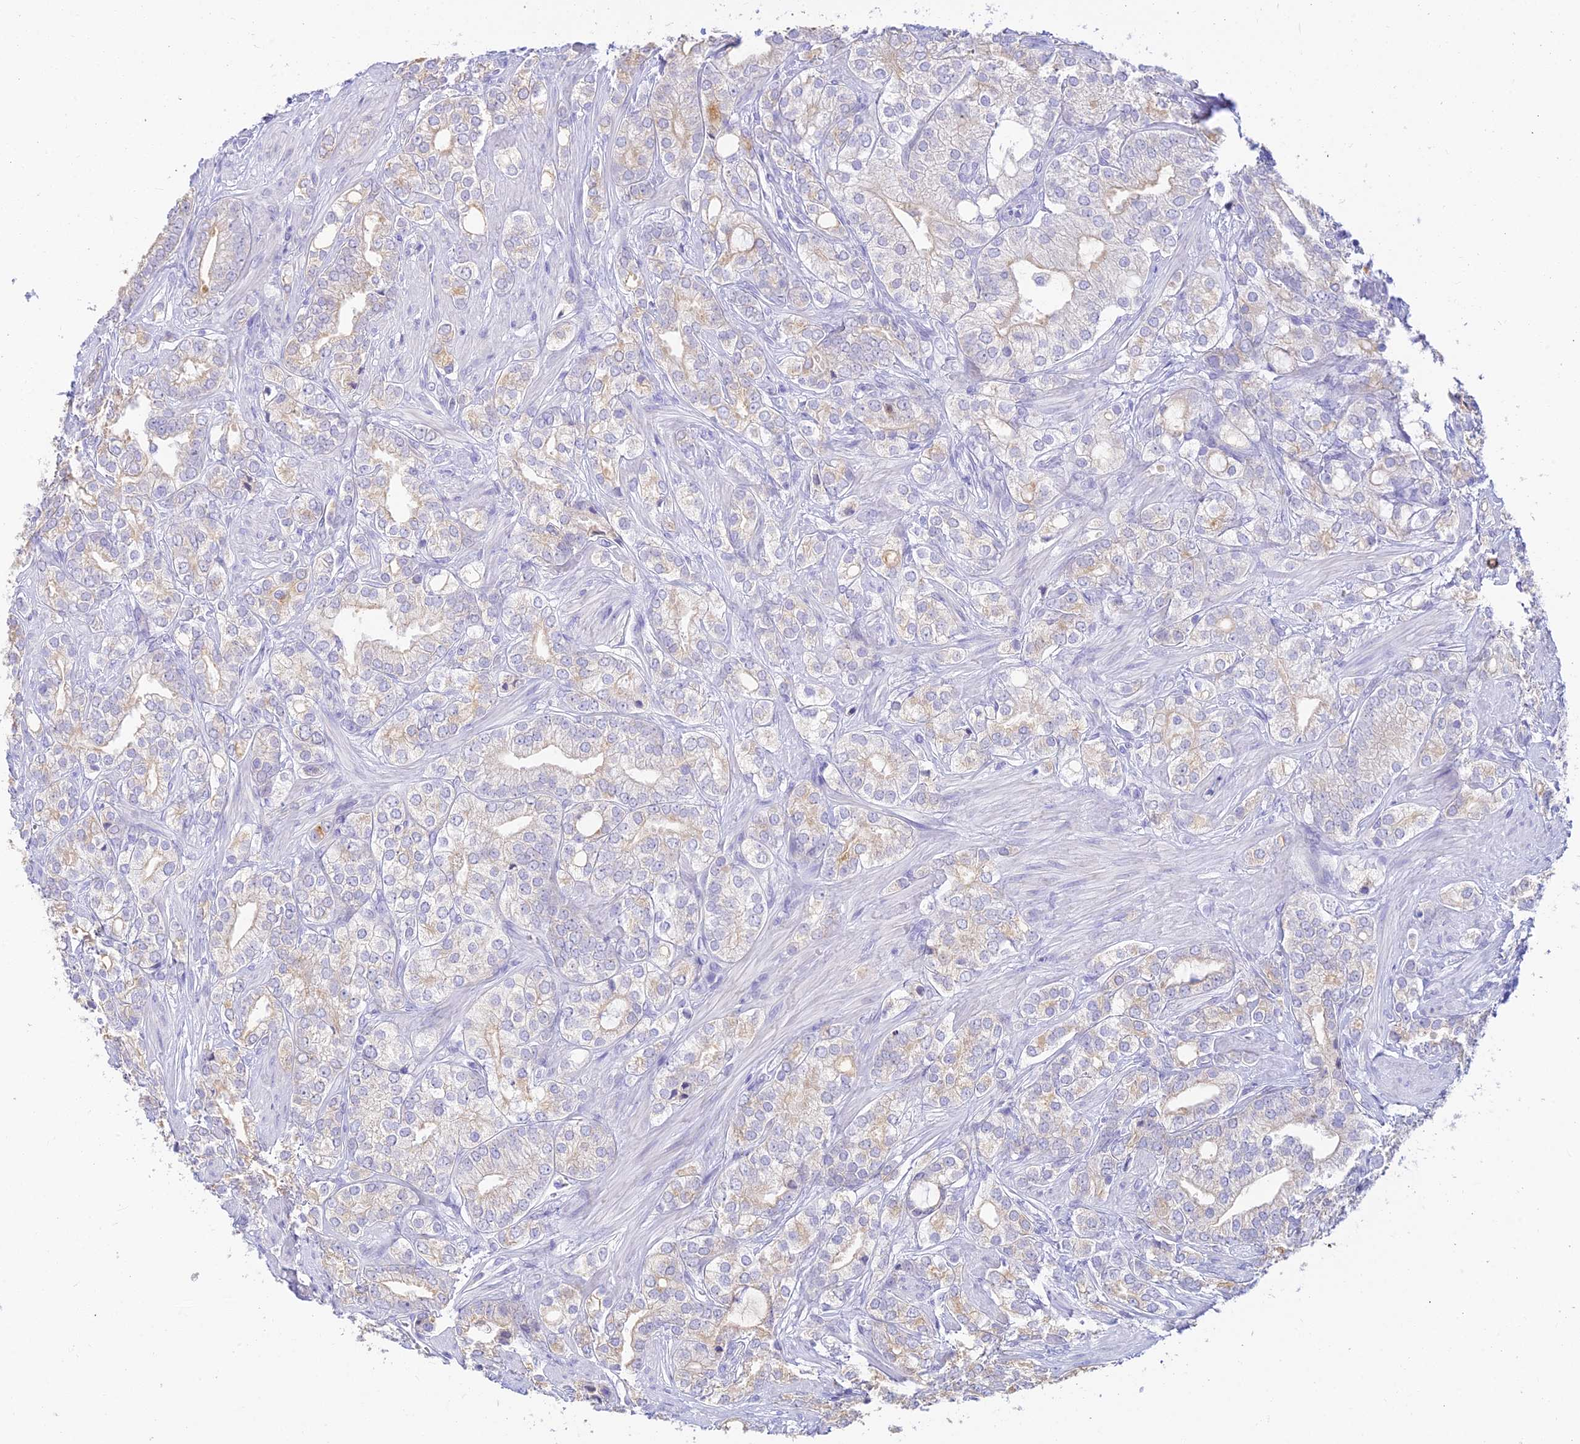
{"staining": {"intensity": "weak", "quantity": "<25%", "location": "cytoplasmic/membranous"}, "tissue": "prostate cancer", "cell_type": "Tumor cells", "image_type": "cancer", "snomed": [{"axis": "morphology", "description": "Adenocarcinoma, High grade"}, {"axis": "topography", "description": "Prostate"}], "caption": "Protein analysis of prostate cancer (adenocarcinoma (high-grade)) demonstrates no significant positivity in tumor cells.", "gene": "INTS13", "patient": {"sex": "male", "age": 50}}